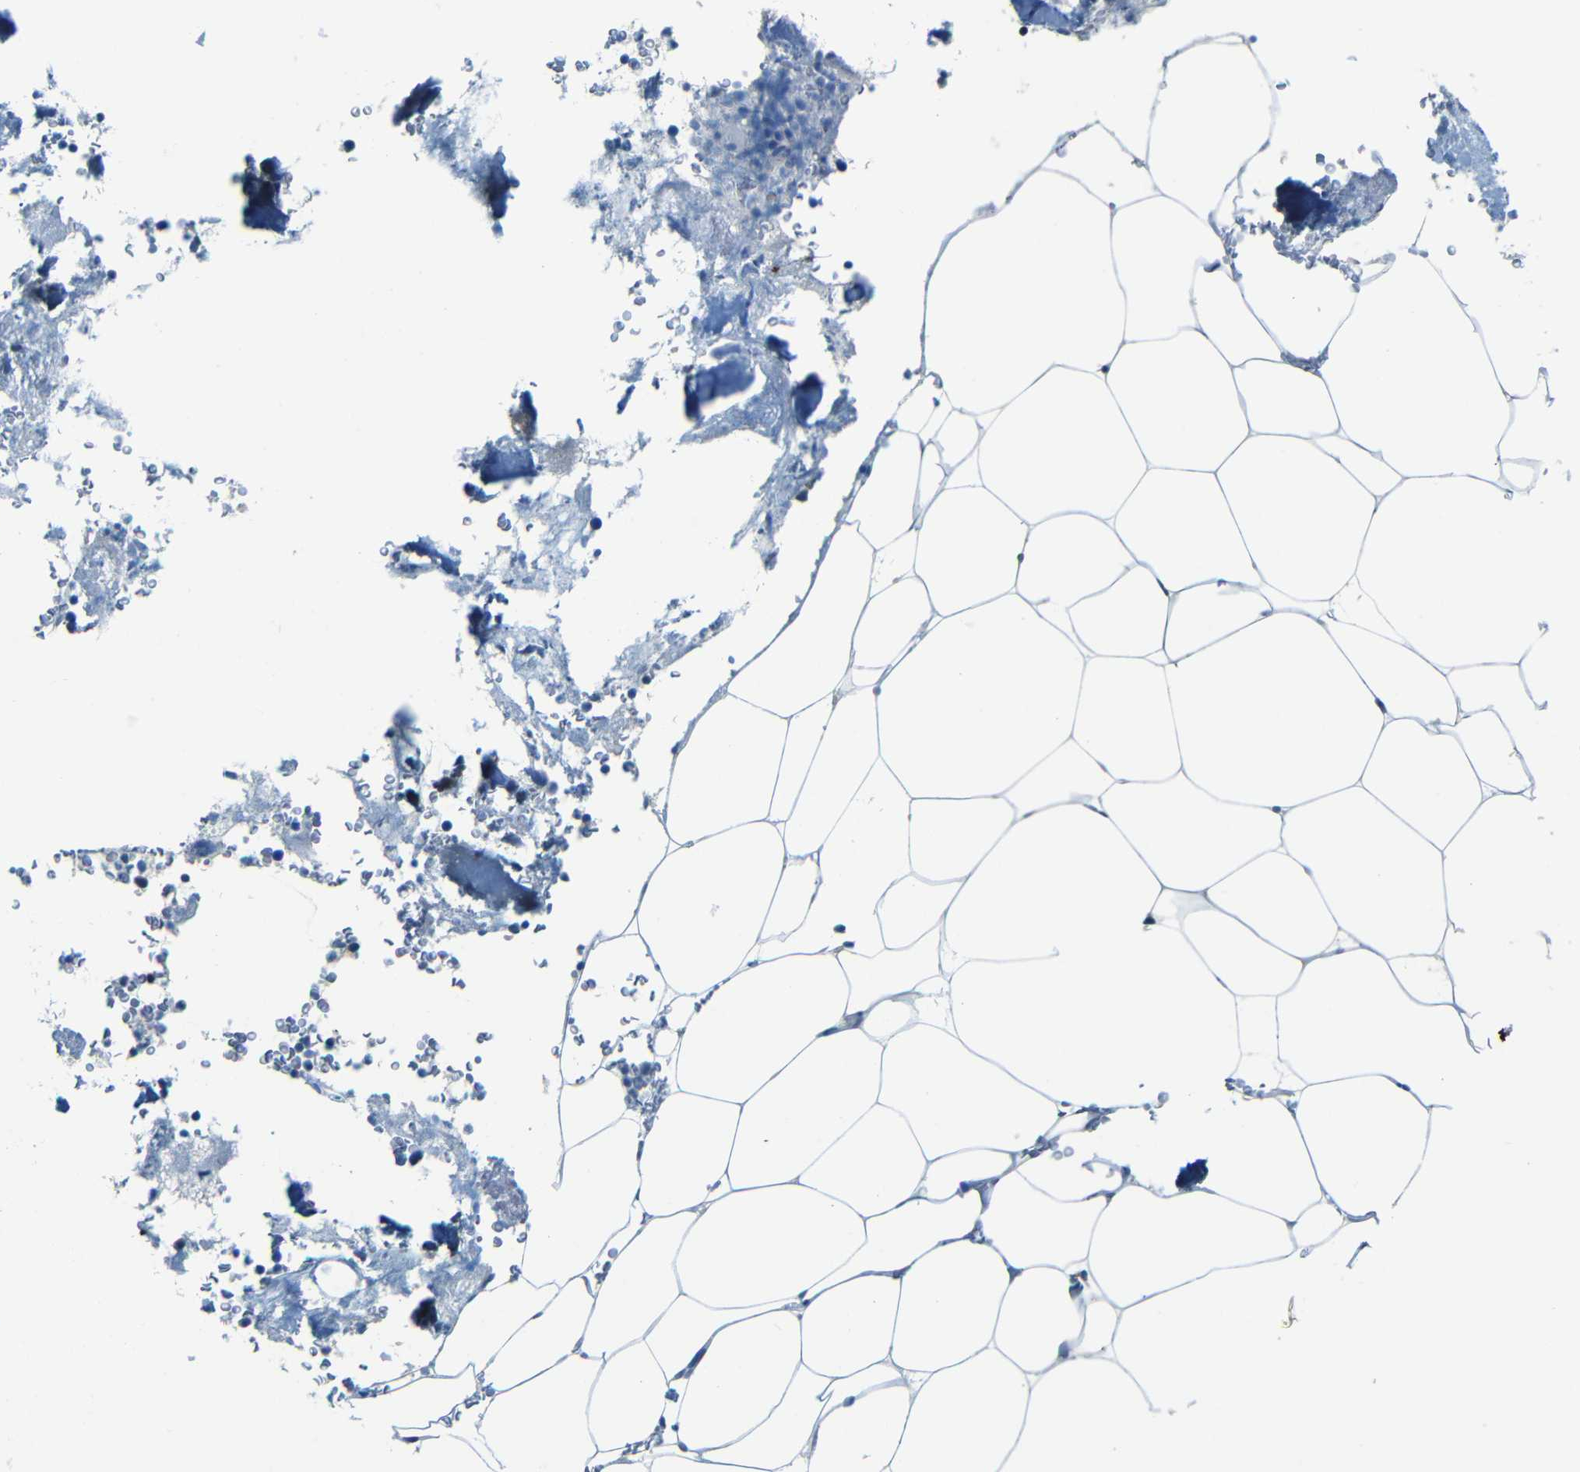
{"staining": {"intensity": "weak", "quantity": "<25%", "location": "cytoplasmic/membranous"}, "tissue": "bone marrow", "cell_type": "Hematopoietic cells", "image_type": "normal", "snomed": [{"axis": "morphology", "description": "Normal tissue, NOS"}, {"axis": "topography", "description": "Bone marrow"}], "caption": "Hematopoietic cells are negative for brown protein staining in benign bone marrow. (DAB (3,3'-diaminobenzidine) IHC, high magnification).", "gene": "ZMAT1", "patient": {"sex": "male"}}